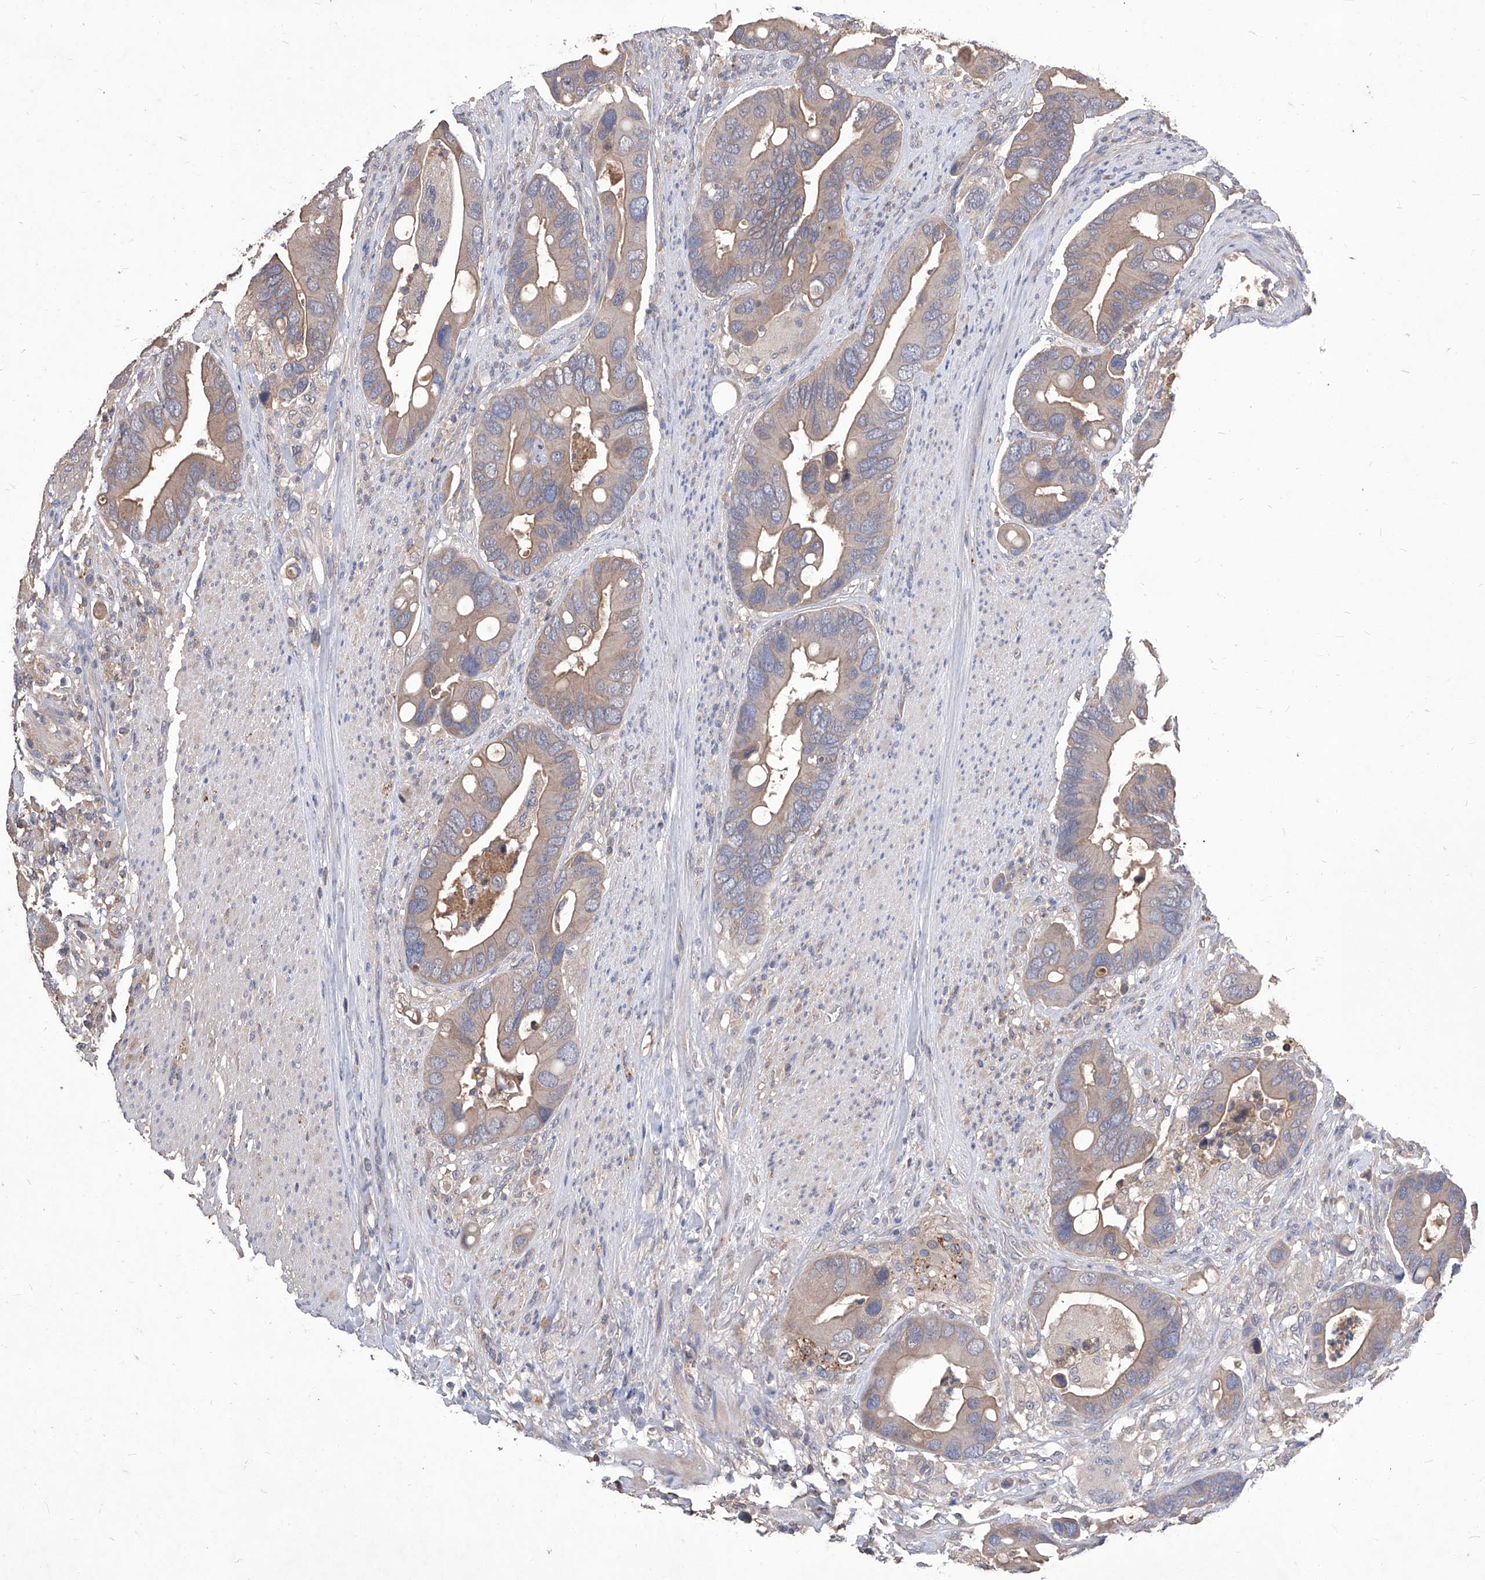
{"staining": {"intensity": "weak", "quantity": ">75%", "location": "cytoplasmic/membranous"}, "tissue": "colorectal cancer", "cell_type": "Tumor cells", "image_type": "cancer", "snomed": [{"axis": "morphology", "description": "Adenocarcinoma, NOS"}, {"axis": "topography", "description": "Rectum"}], "caption": "DAB immunohistochemical staining of human colorectal adenocarcinoma displays weak cytoplasmic/membranous protein staining in approximately >75% of tumor cells. Immunohistochemistry stains the protein of interest in brown and the nuclei are stained blue.", "gene": "SYNGR1", "patient": {"sex": "female", "age": 57}}